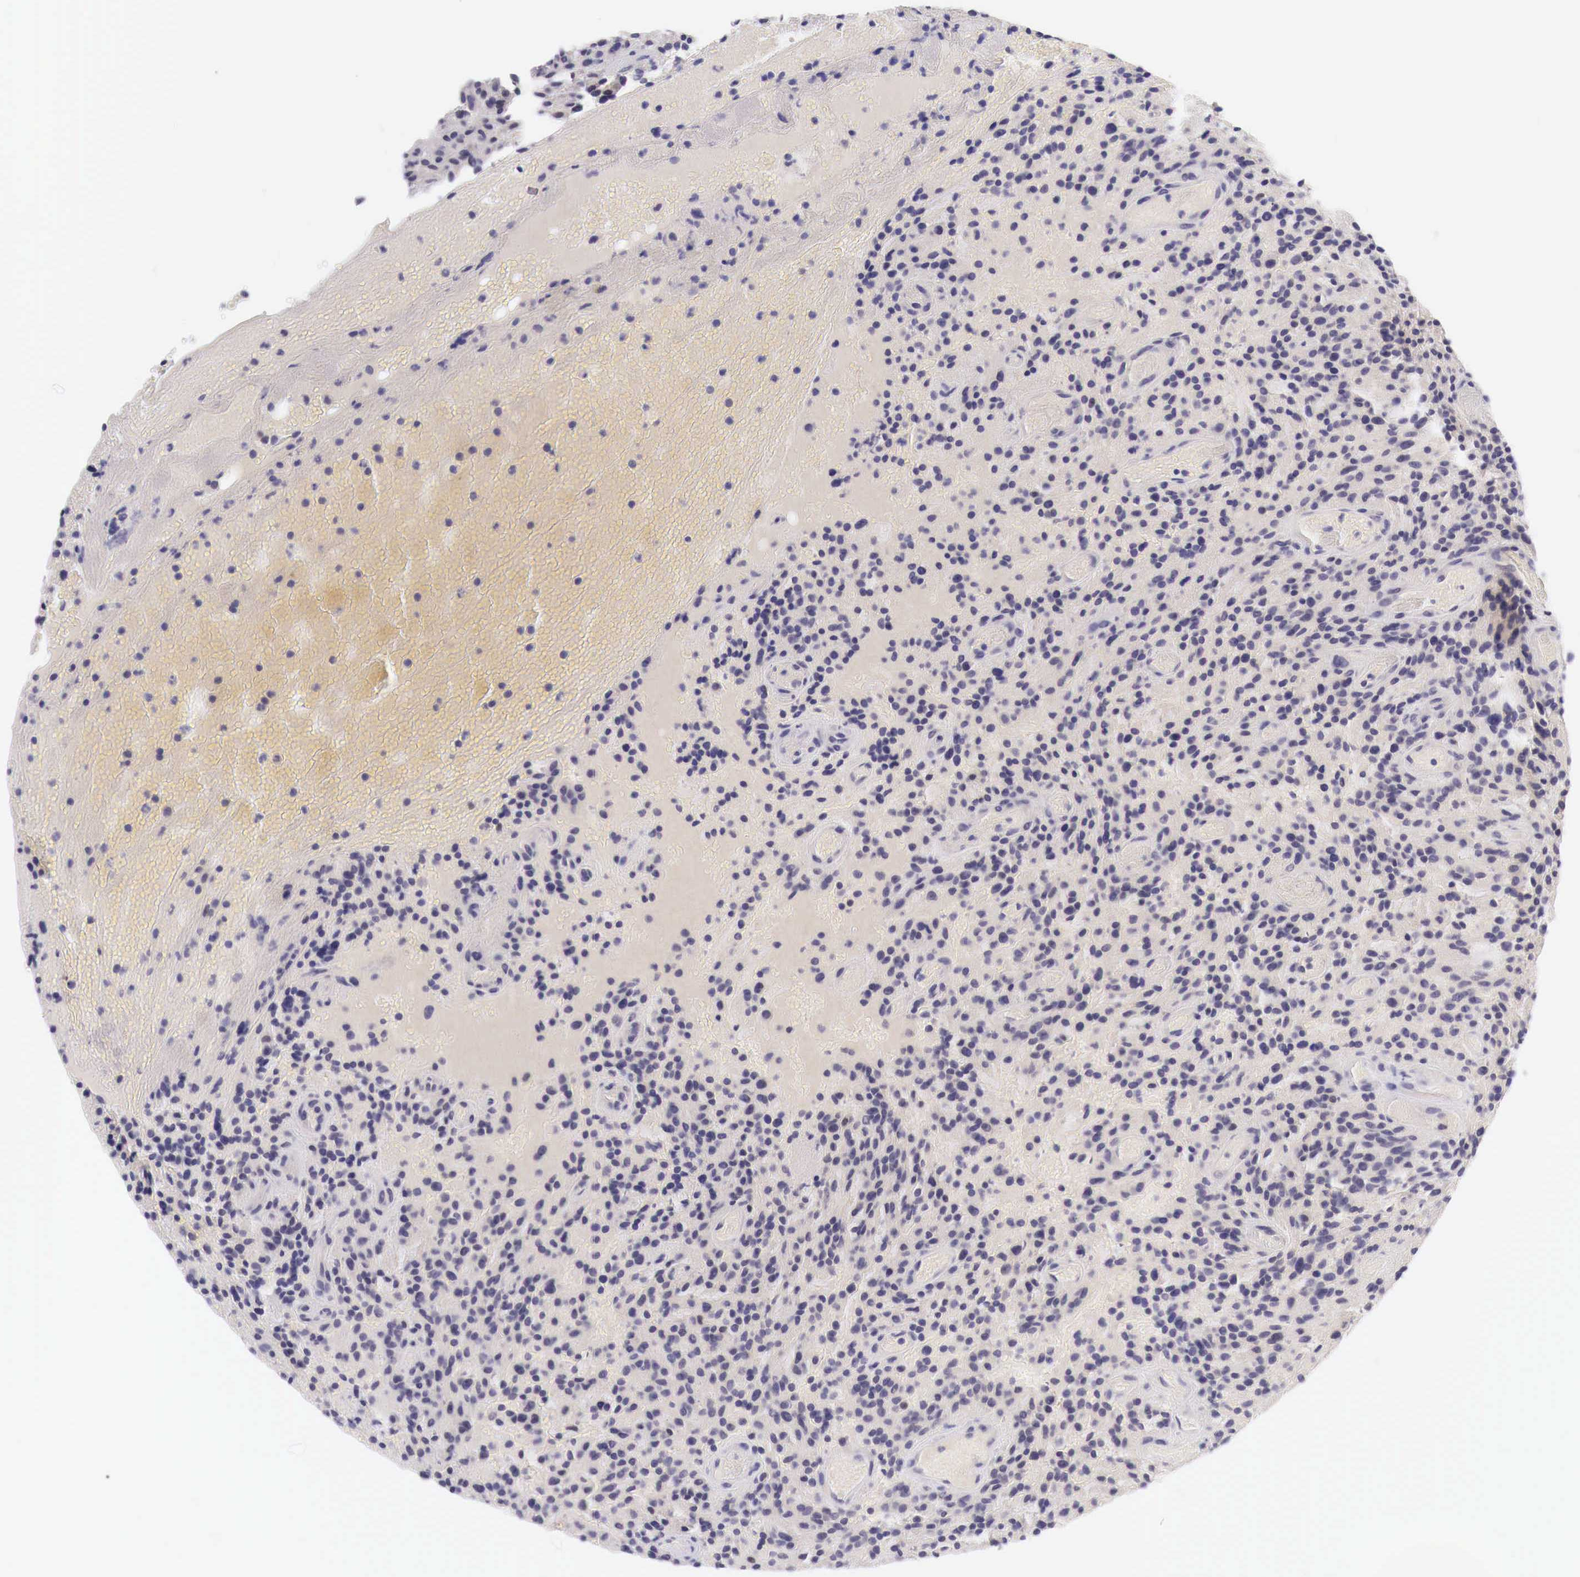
{"staining": {"intensity": "negative", "quantity": "none", "location": "none"}, "tissue": "glioma", "cell_type": "Tumor cells", "image_type": "cancer", "snomed": [{"axis": "morphology", "description": "Glioma, malignant, High grade"}, {"axis": "topography", "description": "Brain"}], "caption": "High magnification brightfield microscopy of glioma stained with DAB (brown) and counterstained with hematoxylin (blue): tumor cells show no significant staining. (DAB IHC with hematoxylin counter stain).", "gene": "BCL6", "patient": {"sex": "female", "age": 13}}